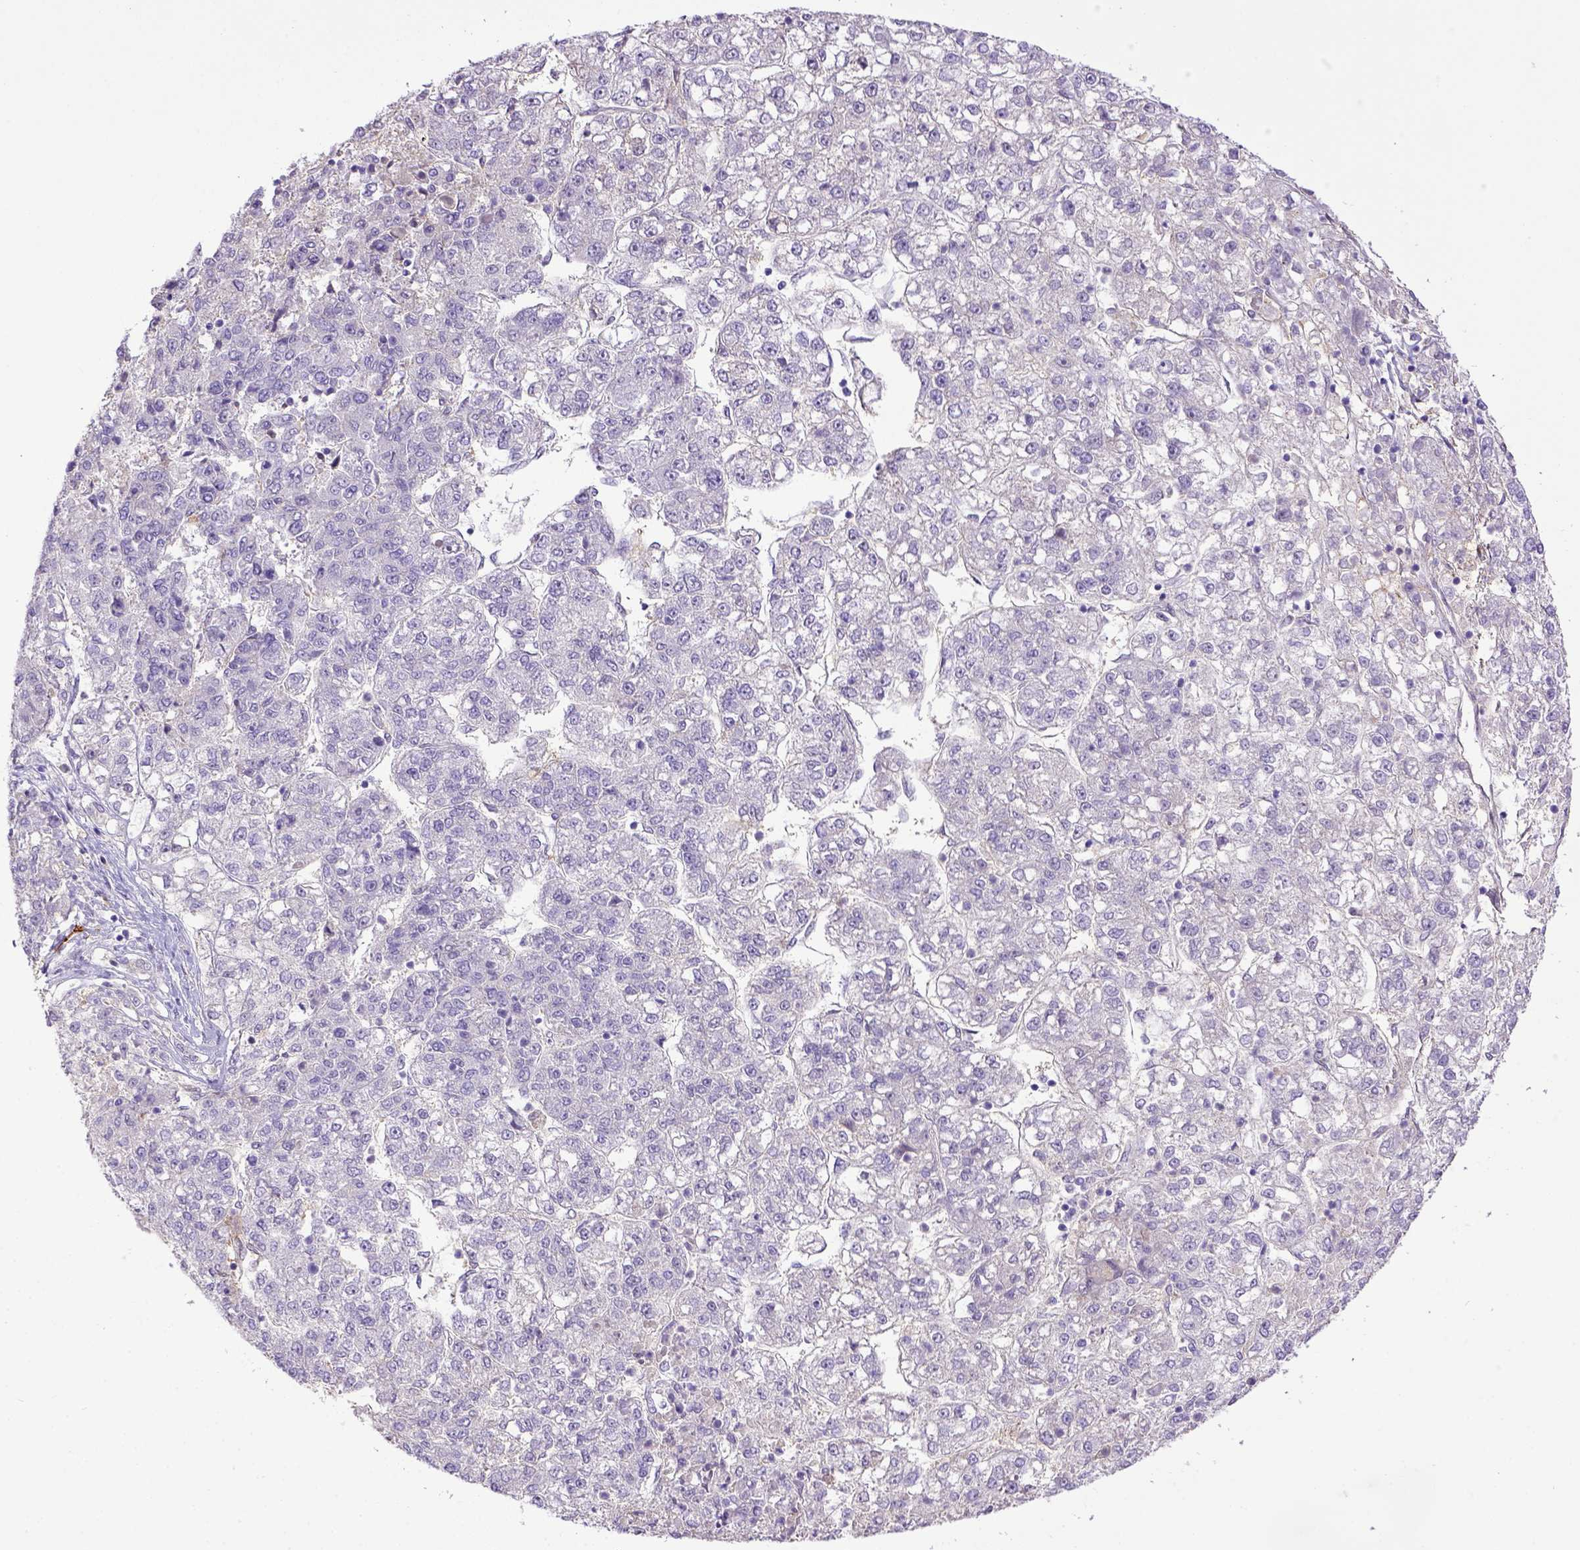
{"staining": {"intensity": "negative", "quantity": "none", "location": "none"}, "tissue": "liver cancer", "cell_type": "Tumor cells", "image_type": "cancer", "snomed": [{"axis": "morphology", "description": "Carcinoma, Hepatocellular, NOS"}, {"axis": "topography", "description": "Liver"}], "caption": "High magnification brightfield microscopy of liver cancer (hepatocellular carcinoma) stained with DAB (brown) and counterstained with hematoxylin (blue): tumor cells show no significant positivity.", "gene": "CD40", "patient": {"sex": "male", "age": 56}}